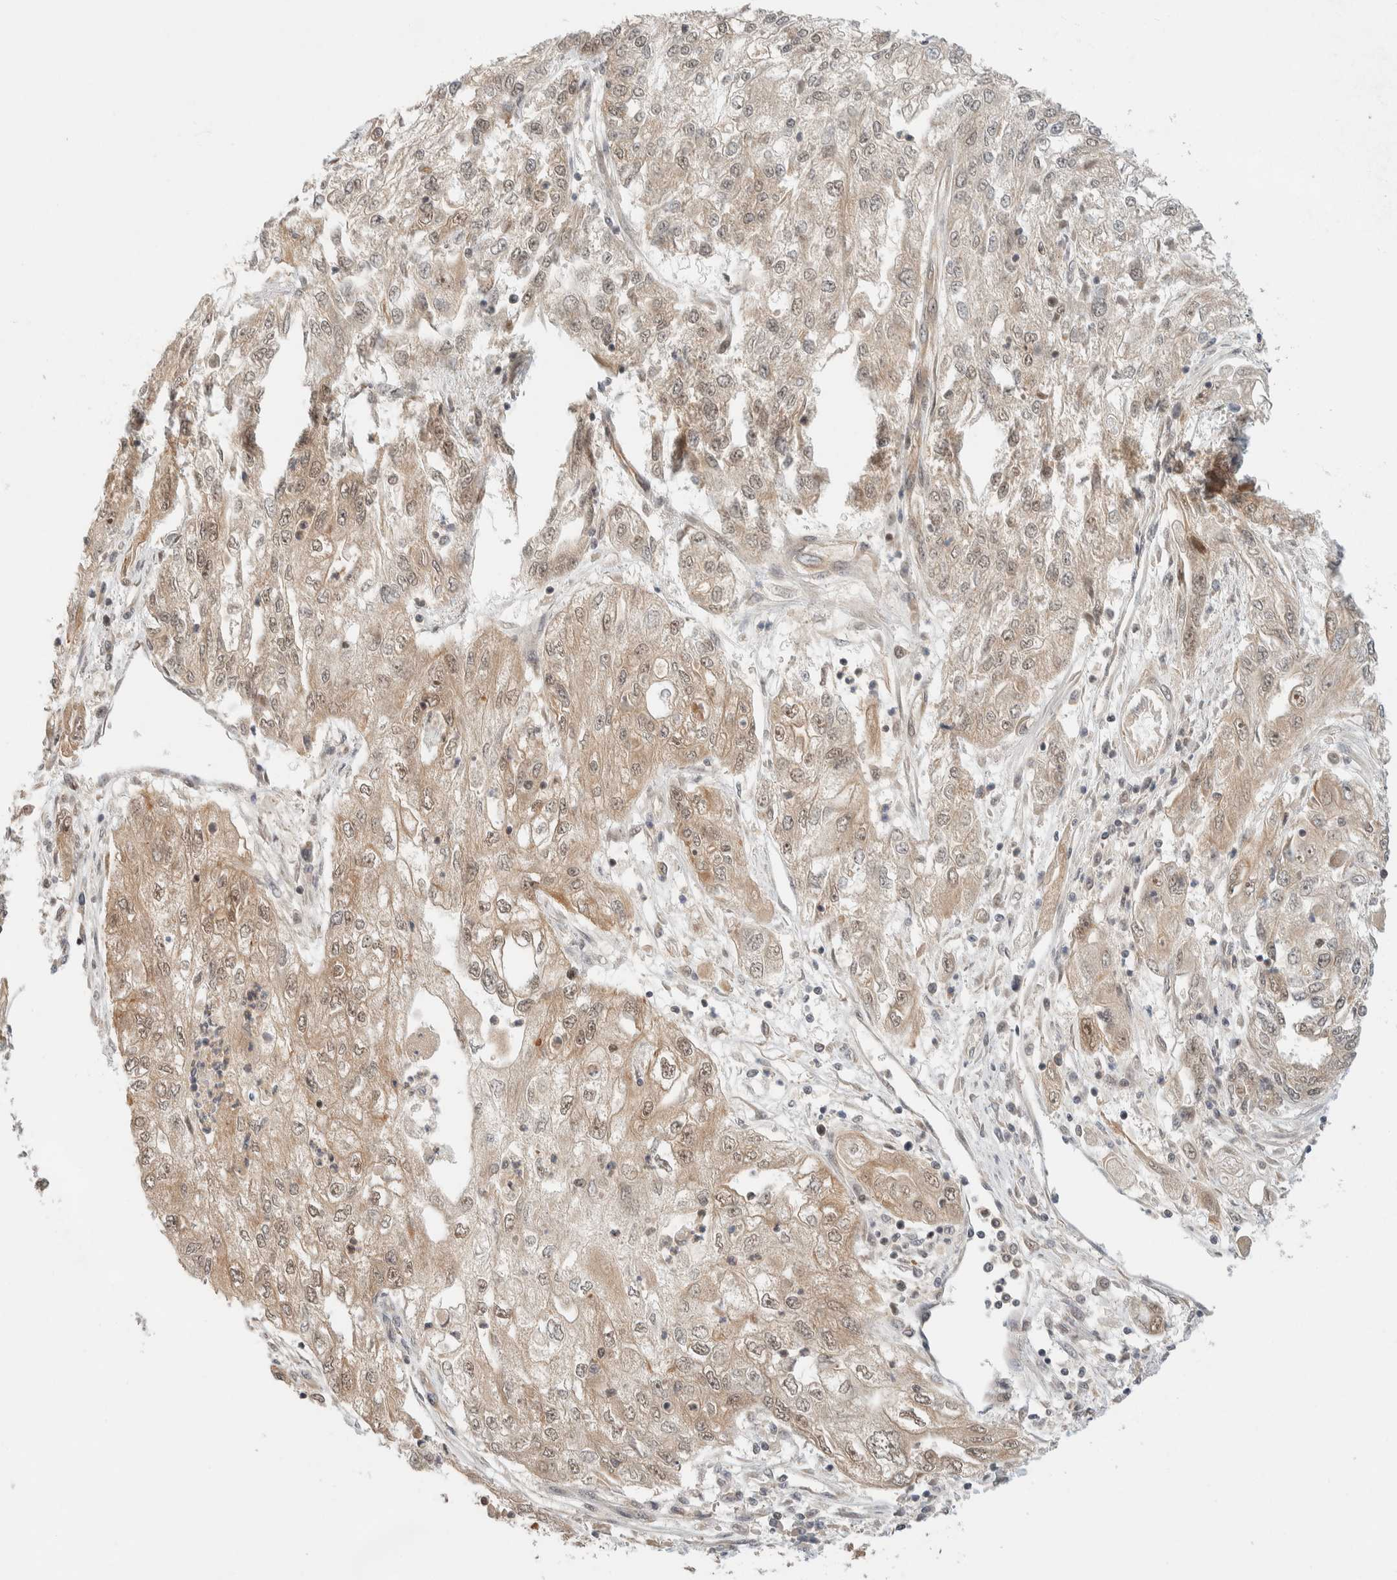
{"staining": {"intensity": "weak", "quantity": ">75%", "location": "cytoplasmic/membranous,nuclear"}, "tissue": "endometrial cancer", "cell_type": "Tumor cells", "image_type": "cancer", "snomed": [{"axis": "morphology", "description": "Adenocarcinoma, NOS"}, {"axis": "topography", "description": "Endometrium"}], "caption": "Approximately >75% of tumor cells in human endometrial cancer (adenocarcinoma) exhibit weak cytoplasmic/membranous and nuclear protein staining as visualized by brown immunohistochemical staining.", "gene": "C8orf76", "patient": {"sex": "female", "age": 49}}